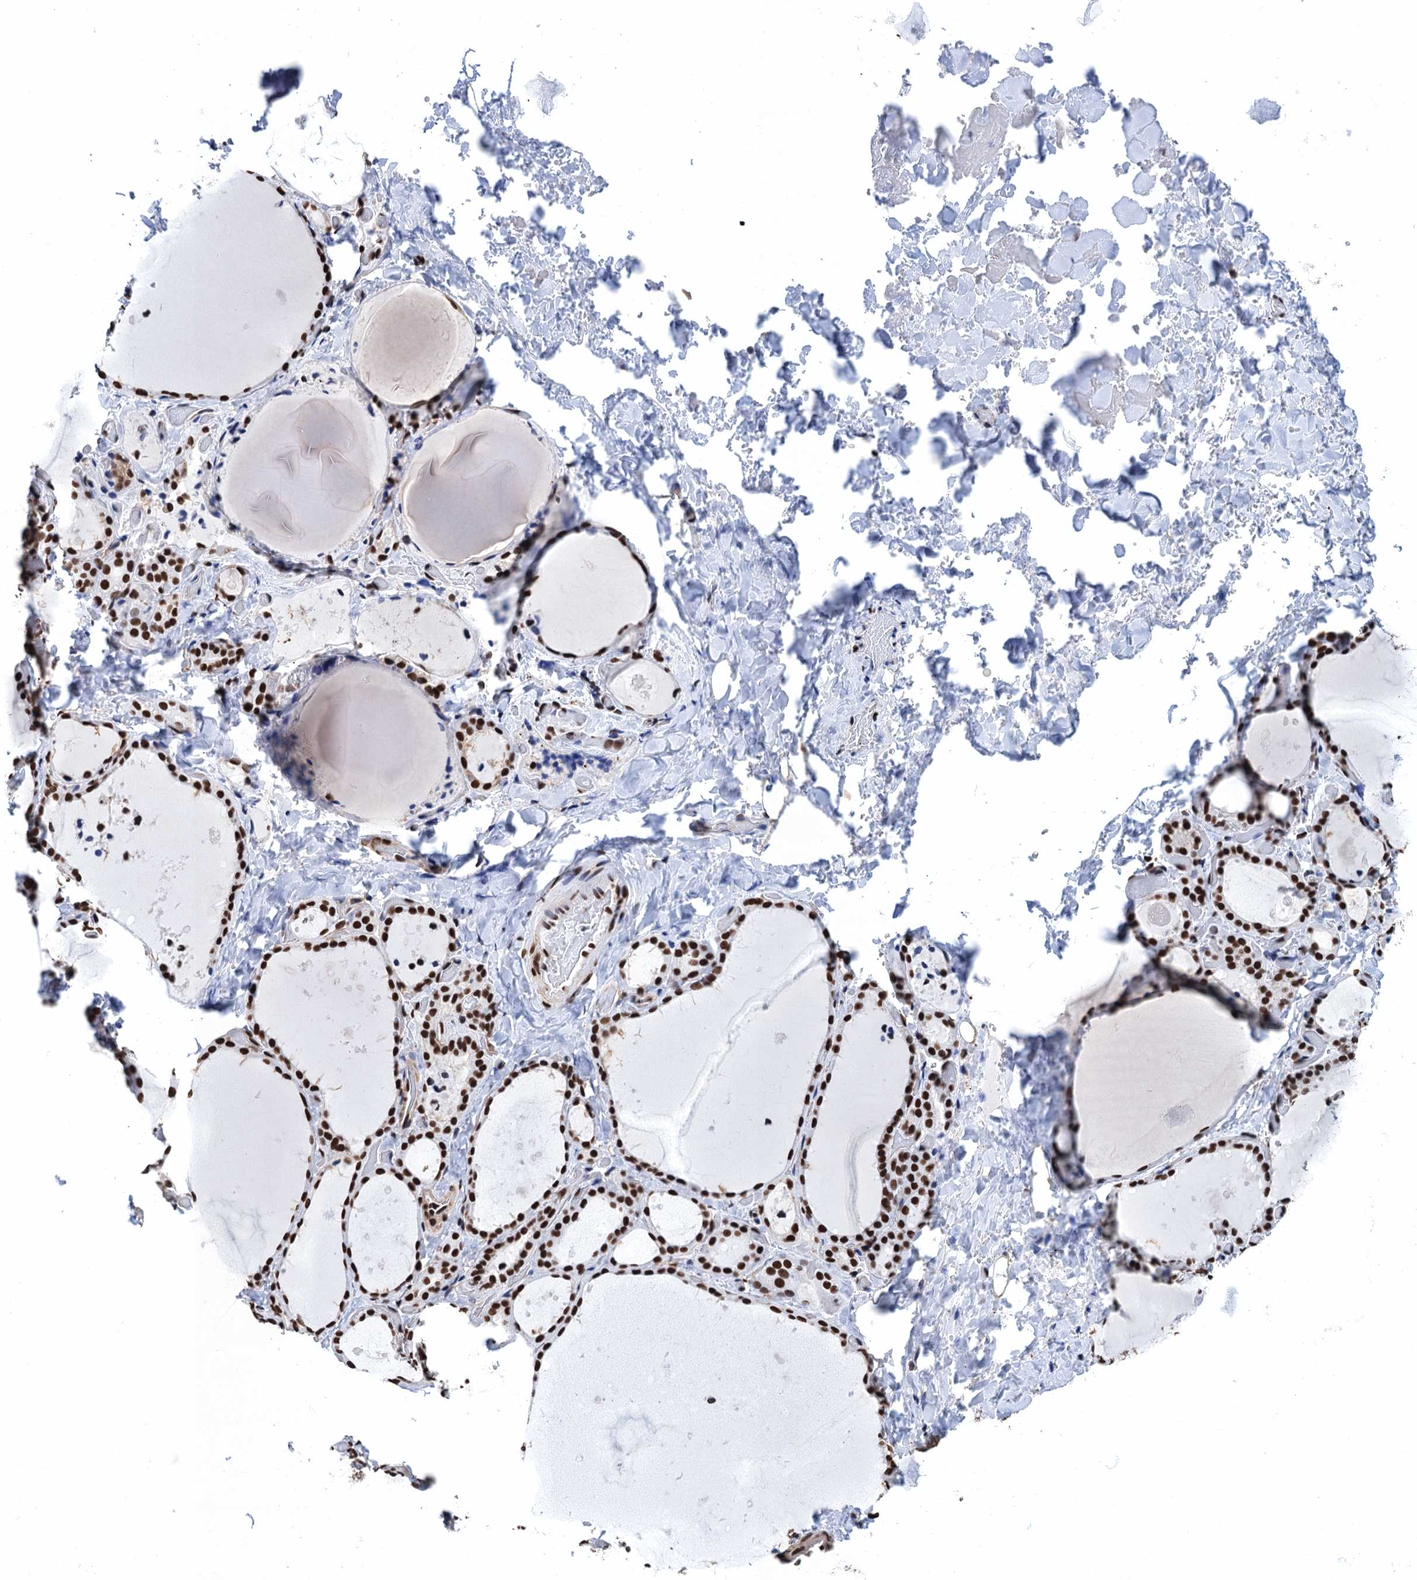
{"staining": {"intensity": "strong", "quantity": ">75%", "location": "nuclear"}, "tissue": "thyroid gland", "cell_type": "Glandular cells", "image_type": "normal", "snomed": [{"axis": "morphology", "description": "Normal tissue, NOS"}, {"axis": "topography", "description": "Thyroid gland"}], "caption": "Strong nuclear staining is identified in about >75% of glandular cells in unremarkable thyroid gland.", "gene": "UBA2", "patient": {"sex": "female", "age": 44}}